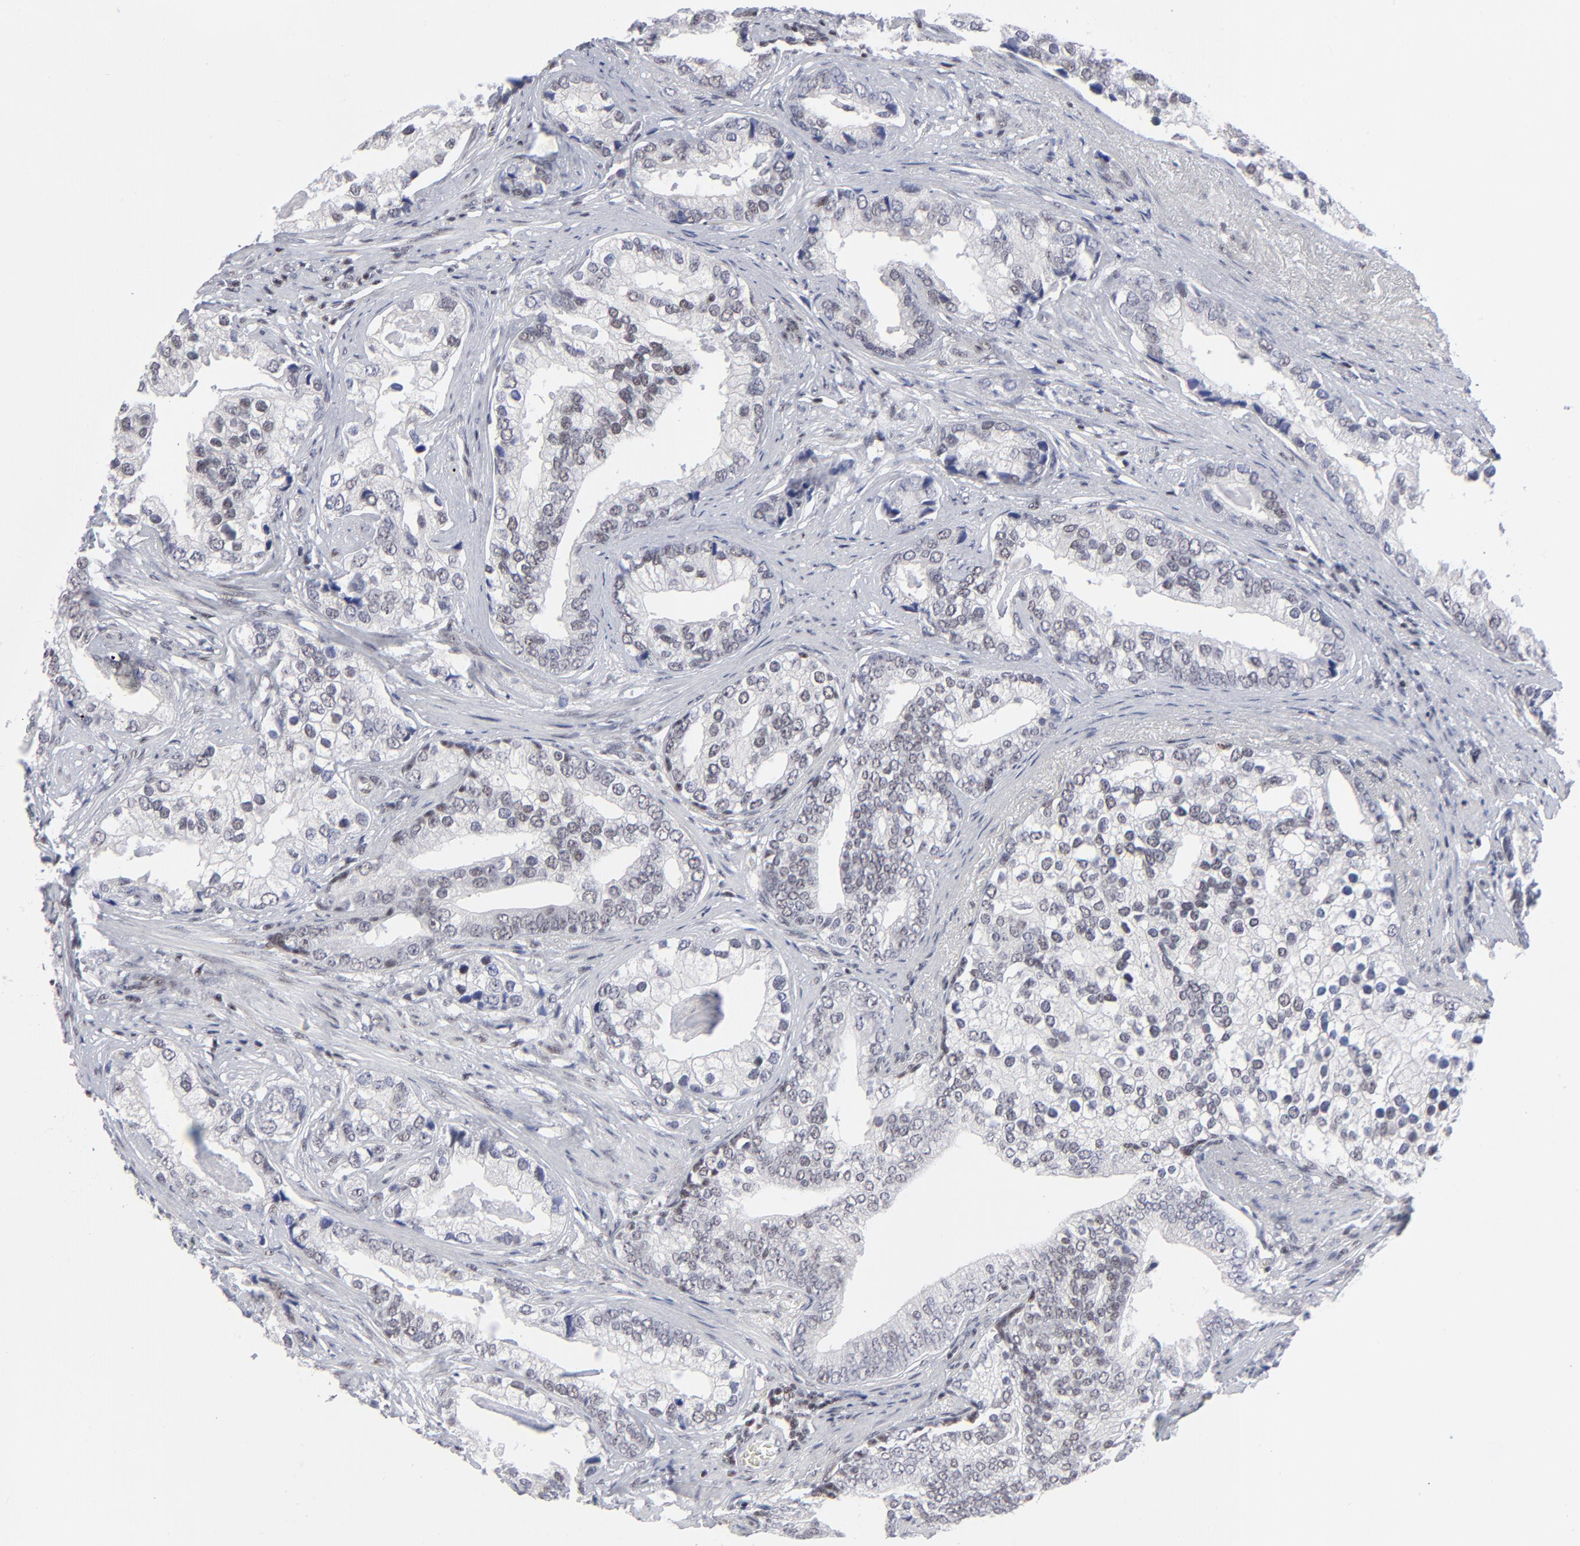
{"staining": {"intensity": "weak", "quantity": "<25%", "location": "nuclear"}, "tissue": "prostate cancer", "cell_type": "Tumor cells", "image_type": "cancer", "snomed": [{"axis": "morphology", "description": "Adenocarcinoma, Low grade"}, {"axis": "topography", "description": "Prostate"}], "caption": "This is an IHC histopathology image of low-grade adenocarcinoma (prostate). There is no expression in tumor cells.", "gene": "SP2", "patient": {"sex": "male", "age": 71}}